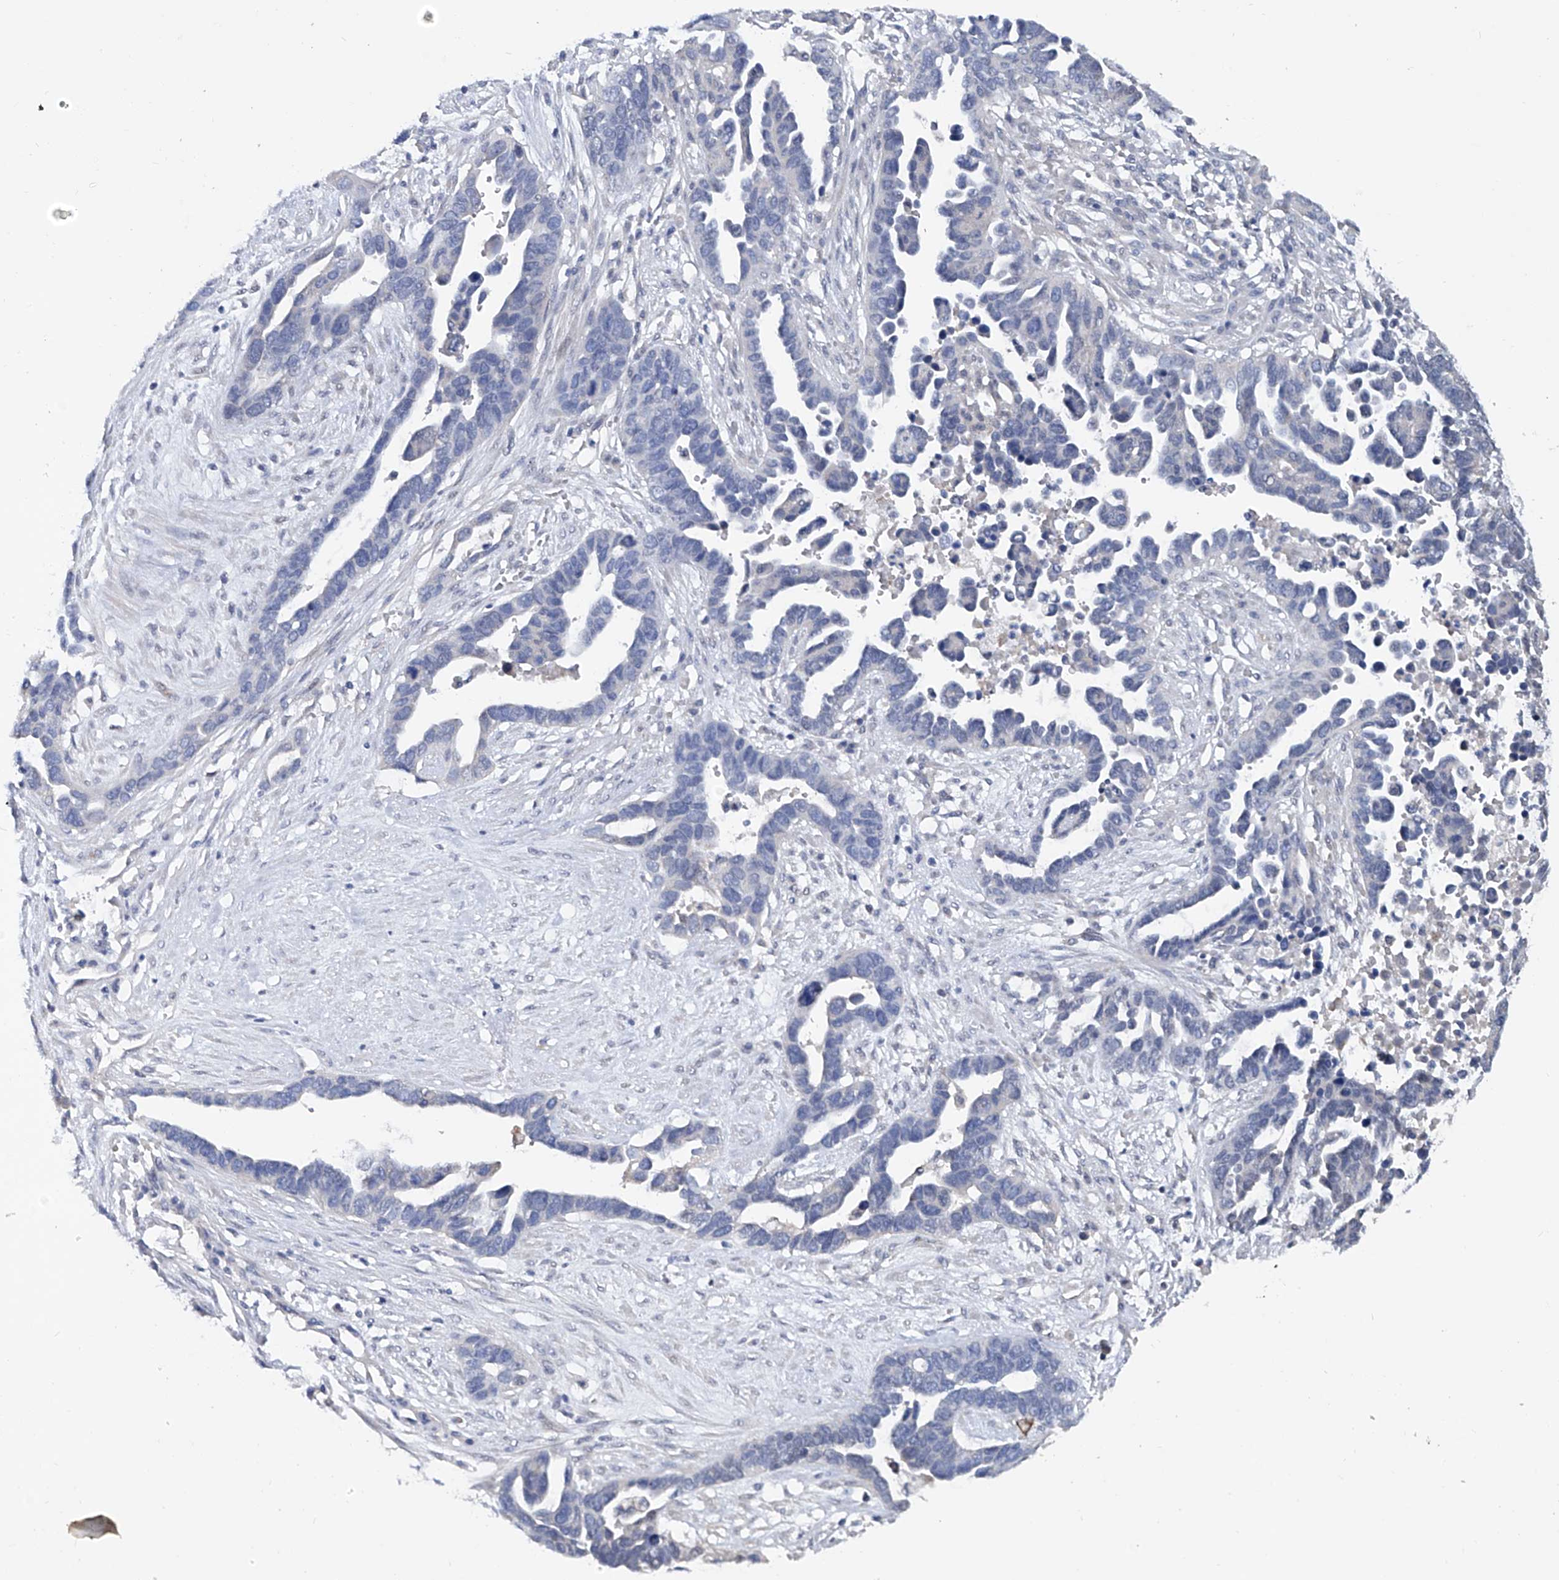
{"staining": {"intensity": "negative", "quantity": "none", "location": "none"}, "tissue": "ovarian cancer", "cell_type": "Tumor cells", "image_type": "cancer", "snomed": [{"axis": "morphology", "description": "Cystadenocarcinoma, serous, NOS"}, {"axis": "topography", "description": "Ovary"}], "caption": "High power microscopy histopathology image of an IHC histopathology image of ovarian cancer, revealing no significant positivity in tumor cells.", "gene": "KLHL17", "patient": {"sex": "female", "age": 54}}